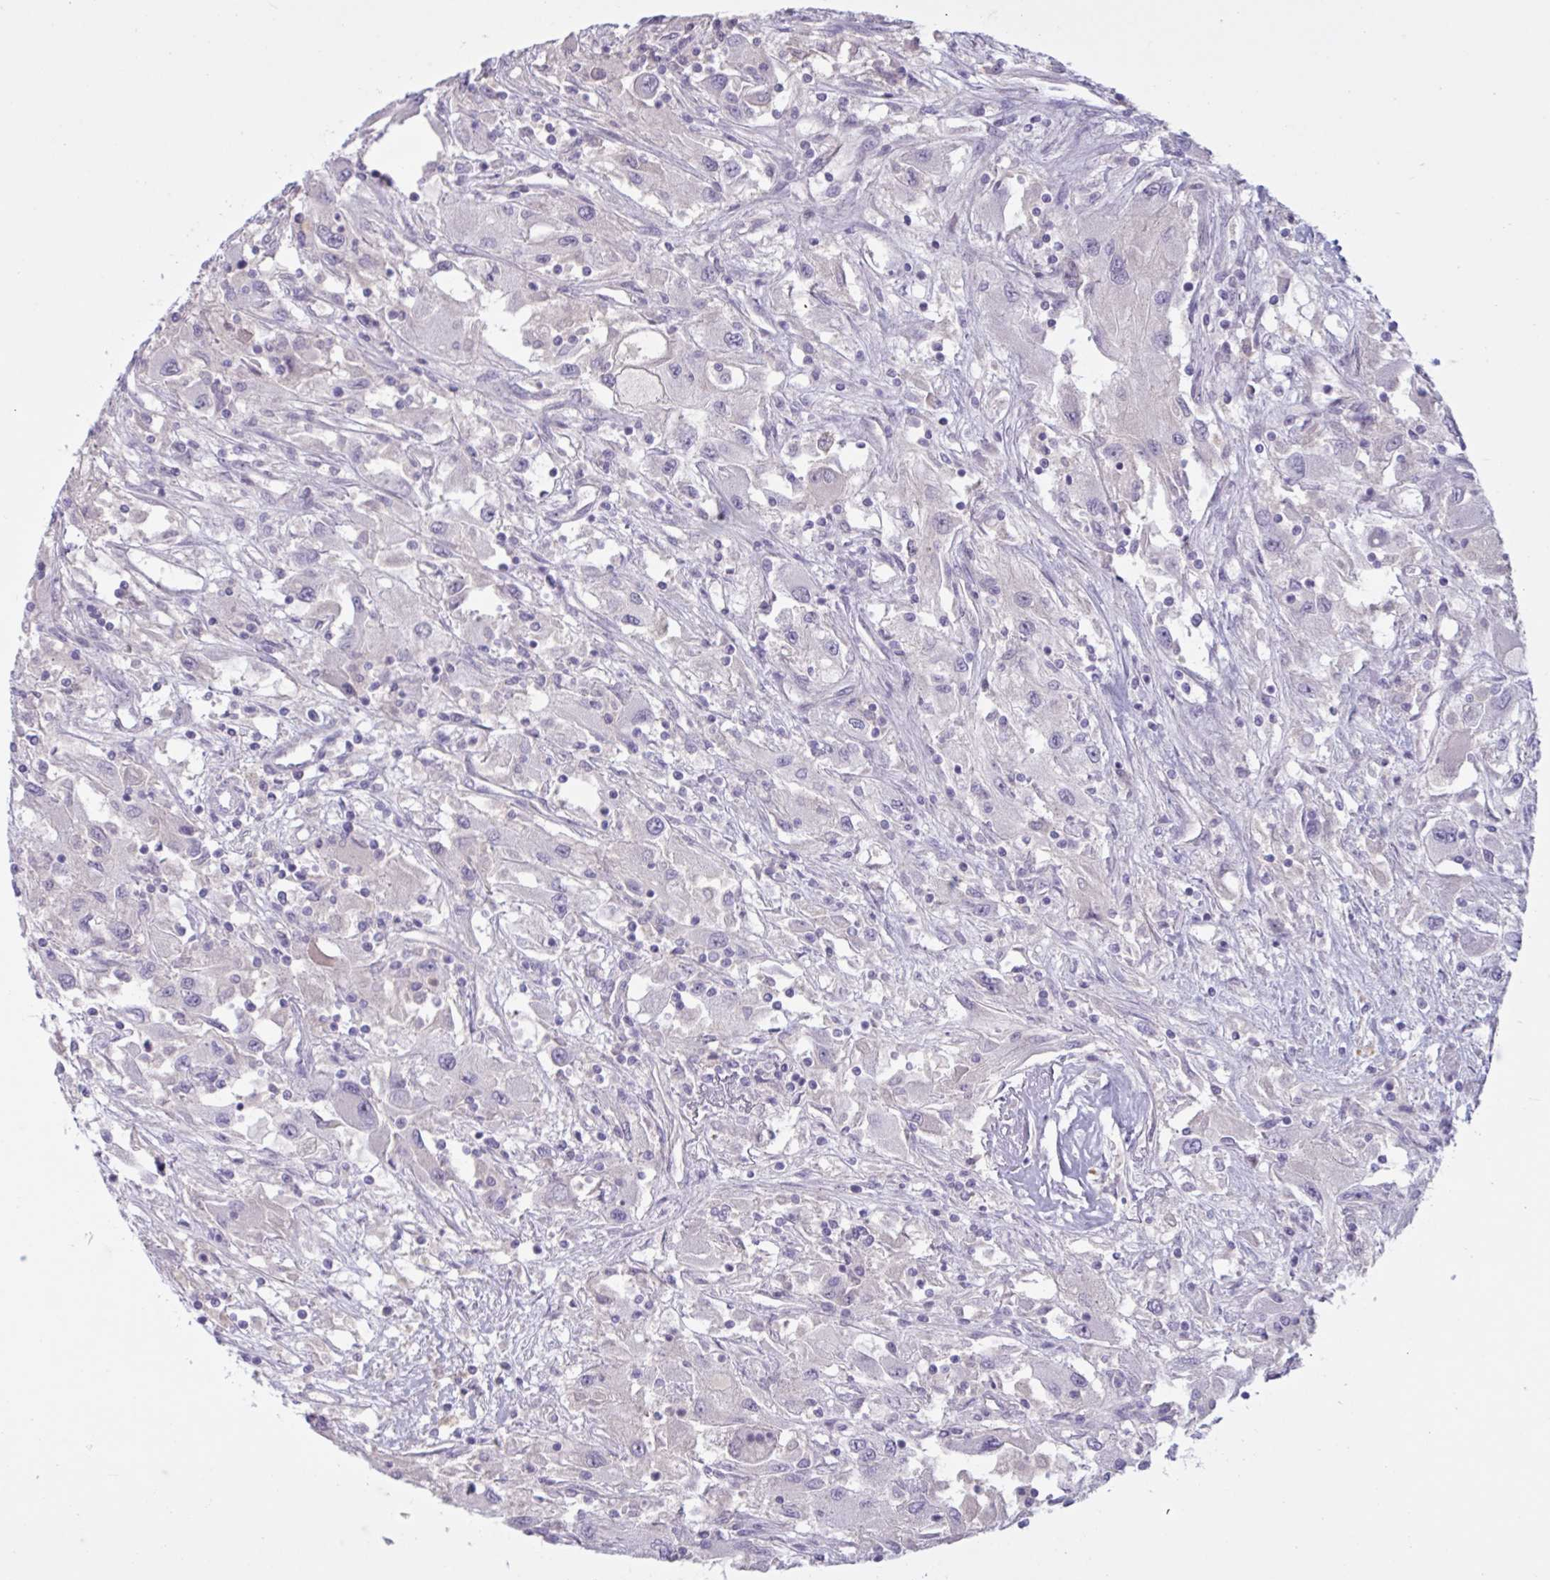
{"staining": {"intensity": "negative", "quantity": "none", "location": "none"}, "tissue": "renal cancer", "cell_type": "Tumor cells", "image_type": "cancer", "snomed": [{"axis": "morphology", "description": "Adenocarcinoma, NOS"}, {"axis": "topography", "description": "Kidney"}], "caption": "Immunohistochemistry (IHC) photomicrograph of human renal cancer (adenocarcinoma) stained for a protein (brown), which exhibits no expression in tumor cells.", "gene": "RFPL4B", "patient": {"sex": "female", "age": 67}}